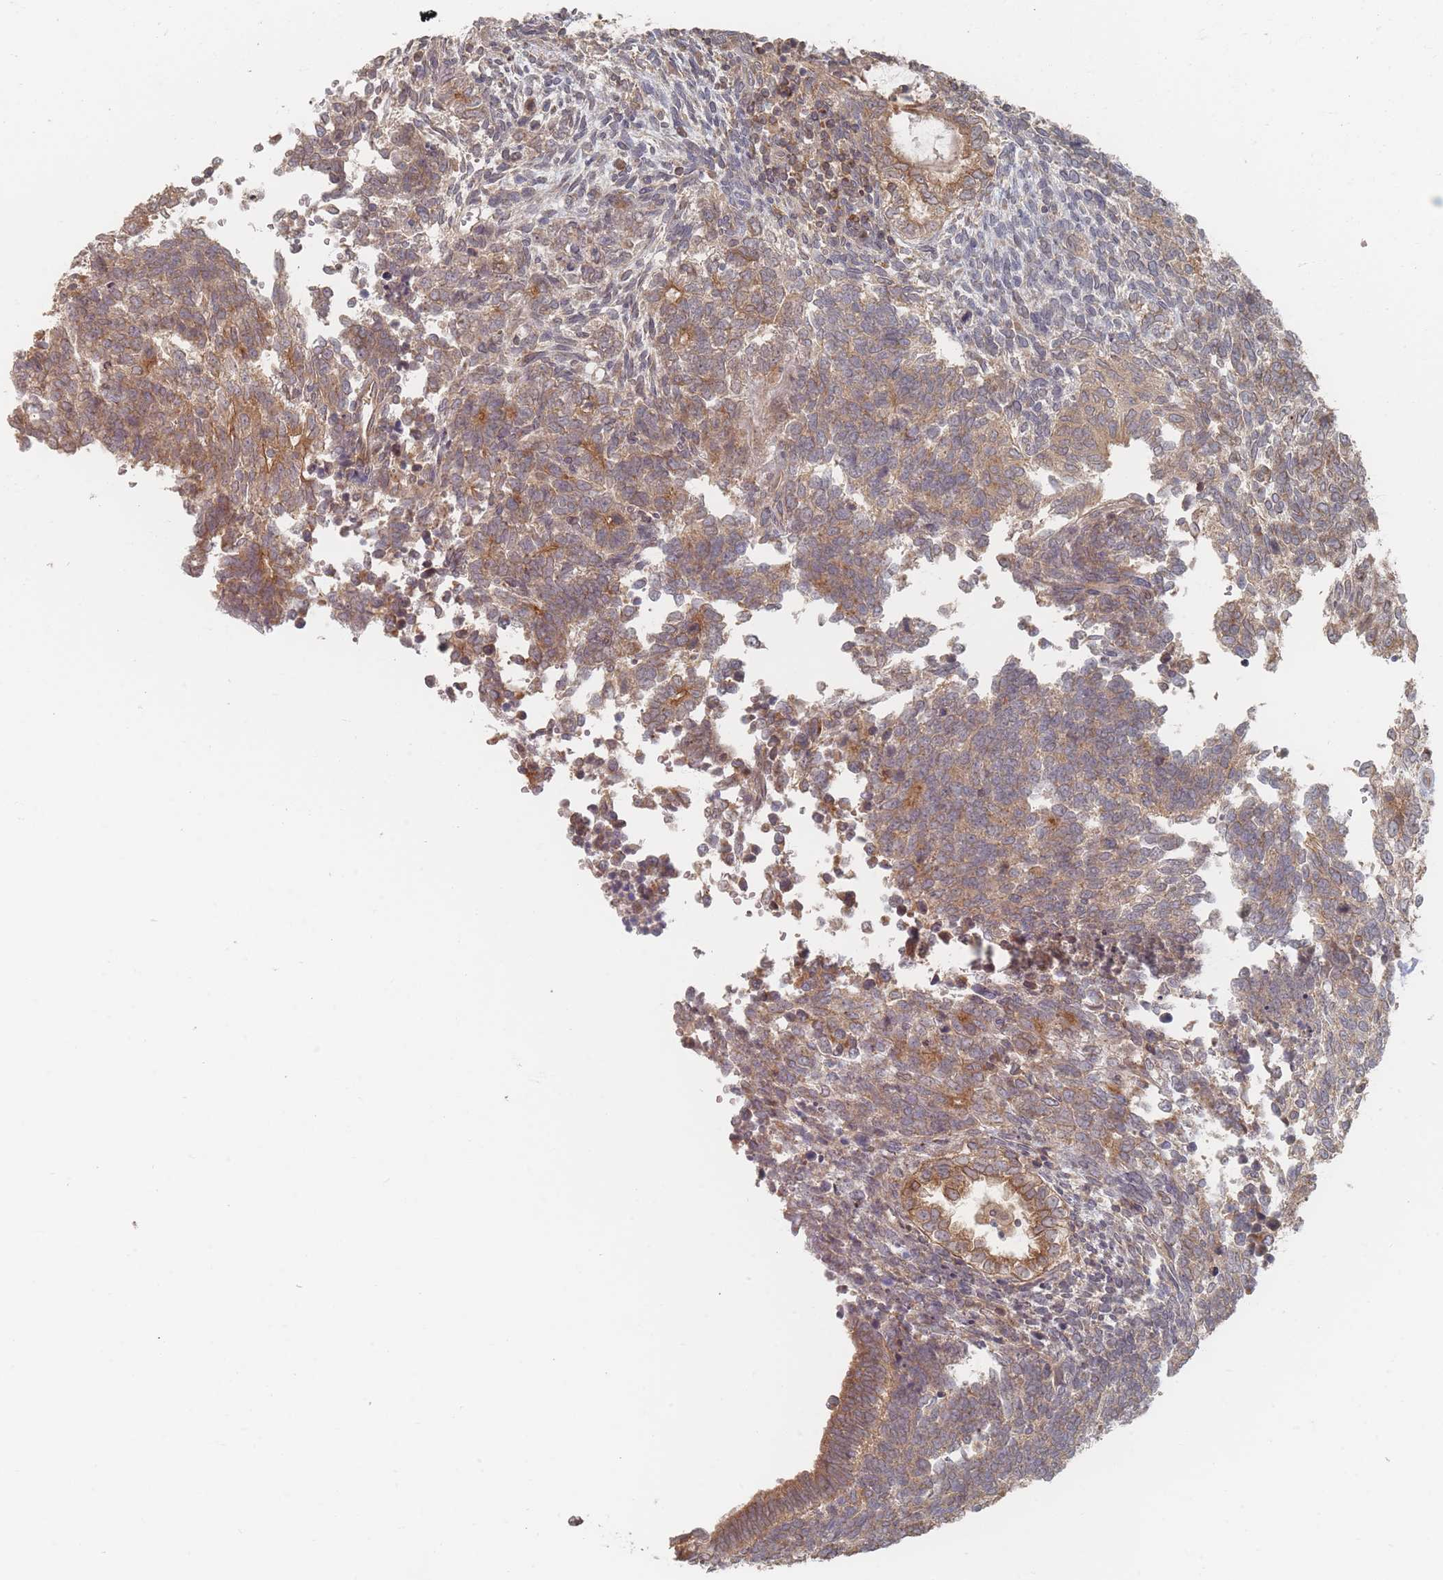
{"staining": {"intensity": "moderate", "quantity": ">75%", "location": "cytoplasmic/membranous"}, "tissue": "testis cancer", "cell_type": "Tumor cells", "image_type": "cancer", "snomed": [{"axis": "morphology", "description": "Carcinoma, Embryonal, NOS"}, {"axis": "topography", "description": "Testis"}], "caption": "The micrograph displays staining of testis cancer (embryonal carcinoma), revealing moderate cytoplasmic/membranous protein staining (brown color) within tumor cells.", "gene": "GLE1", "patient": {"sex": "male", "age": 23}}